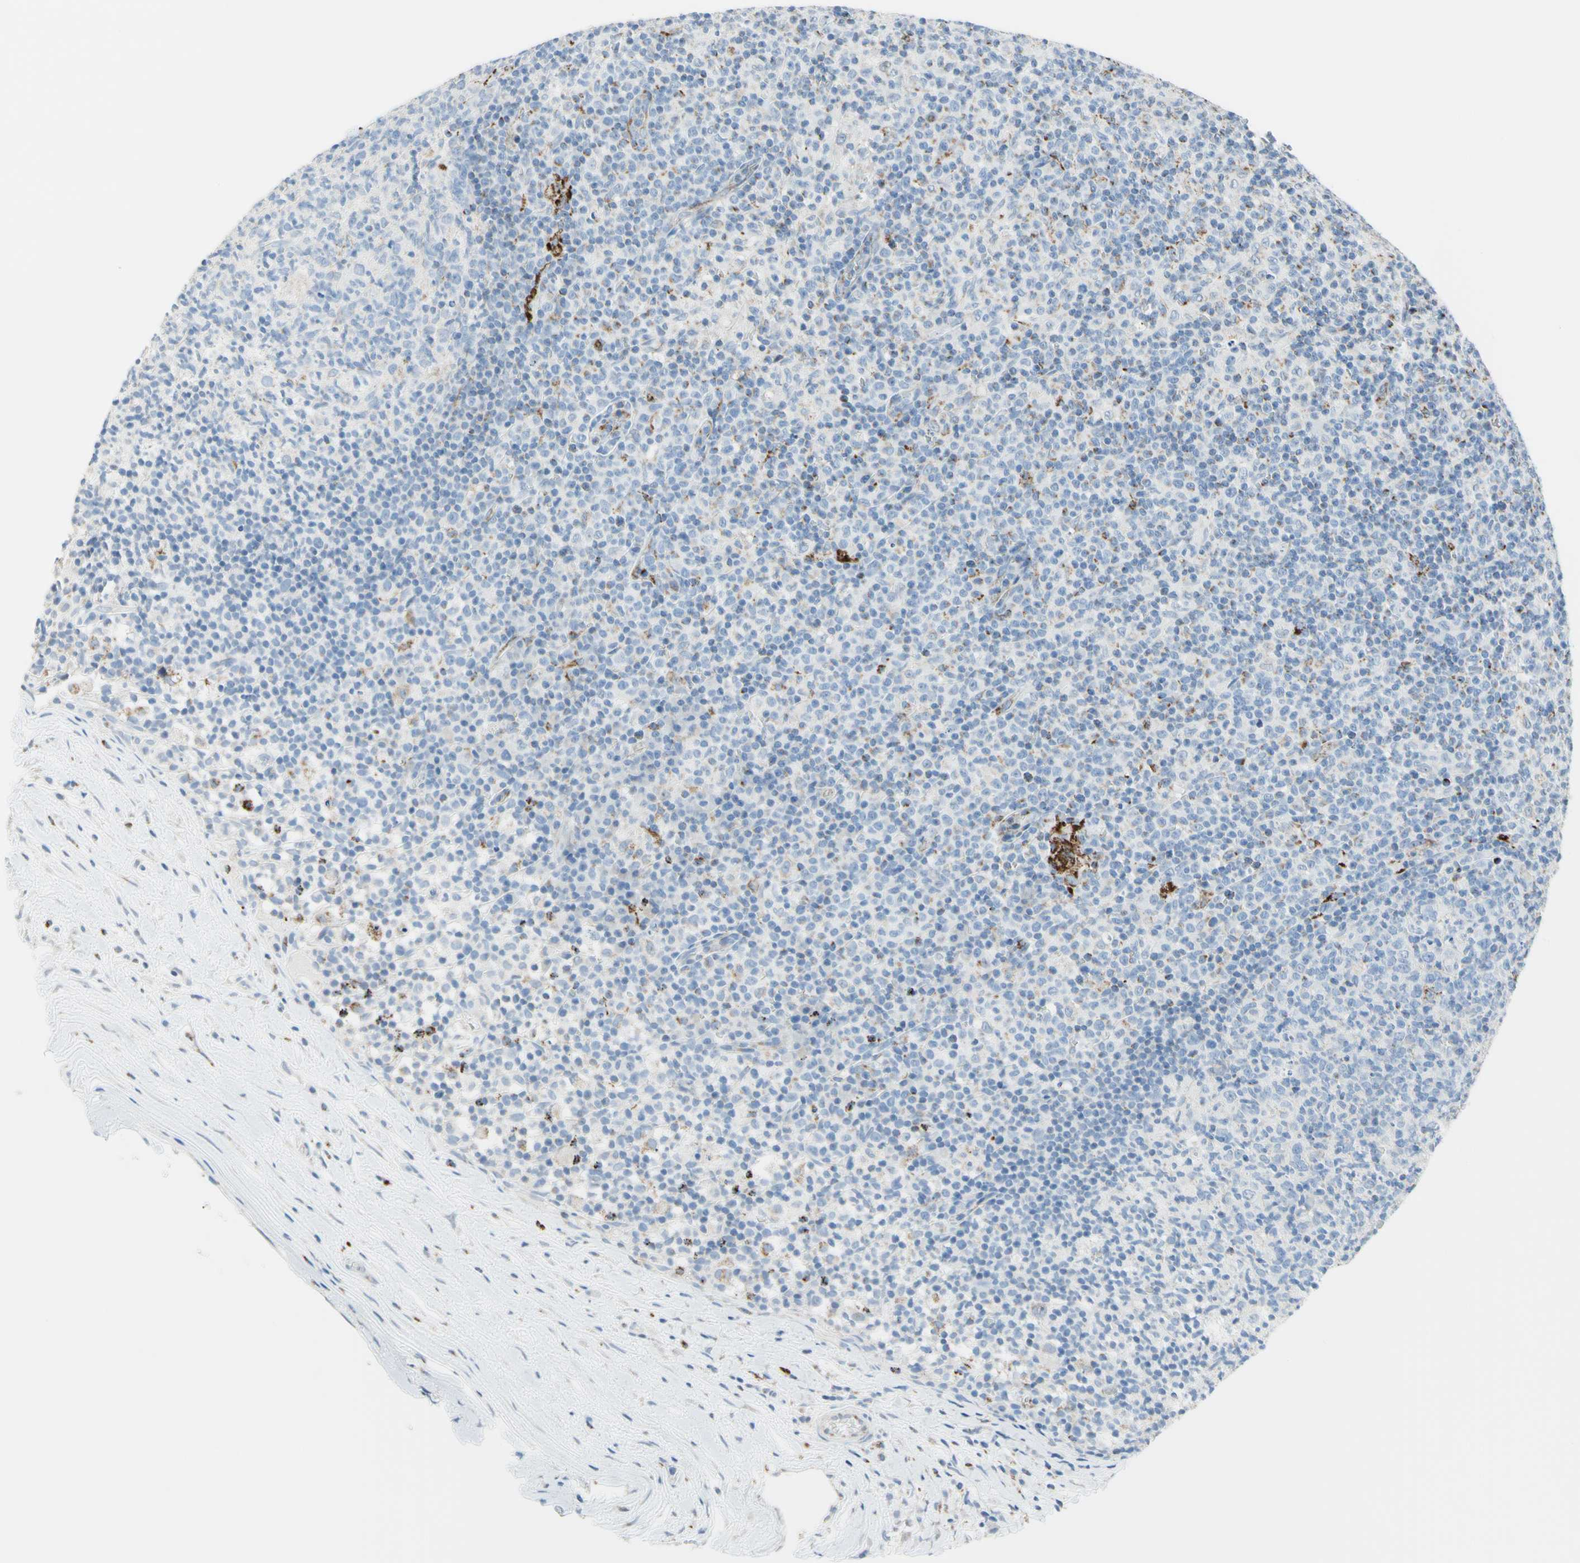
{"staining": {"intensity": "negative", "quantity": "none", "location": "none"}, "tissue": "lymph node", "cell_type": "Germinal center cells", "image_type": "normal", "snomed": [{"axis": "morphology", "description": "Normal tissue, NOS"}, {"axis": "morphology", "description": "Inflammation, NOS"}, {"axis": "topography", "description": "Lymph node"}], "caption": "Immunohistochemistry (IHC) of normal human lymph node shows no positivity in germinal center cells. Brightfield microscopy of IHC stained with DAB (brown) and hematoxylin (blue), captured at high magnification.", "gene": "CYSLTR1", "patient": {"sex": "male", "age": 55}}